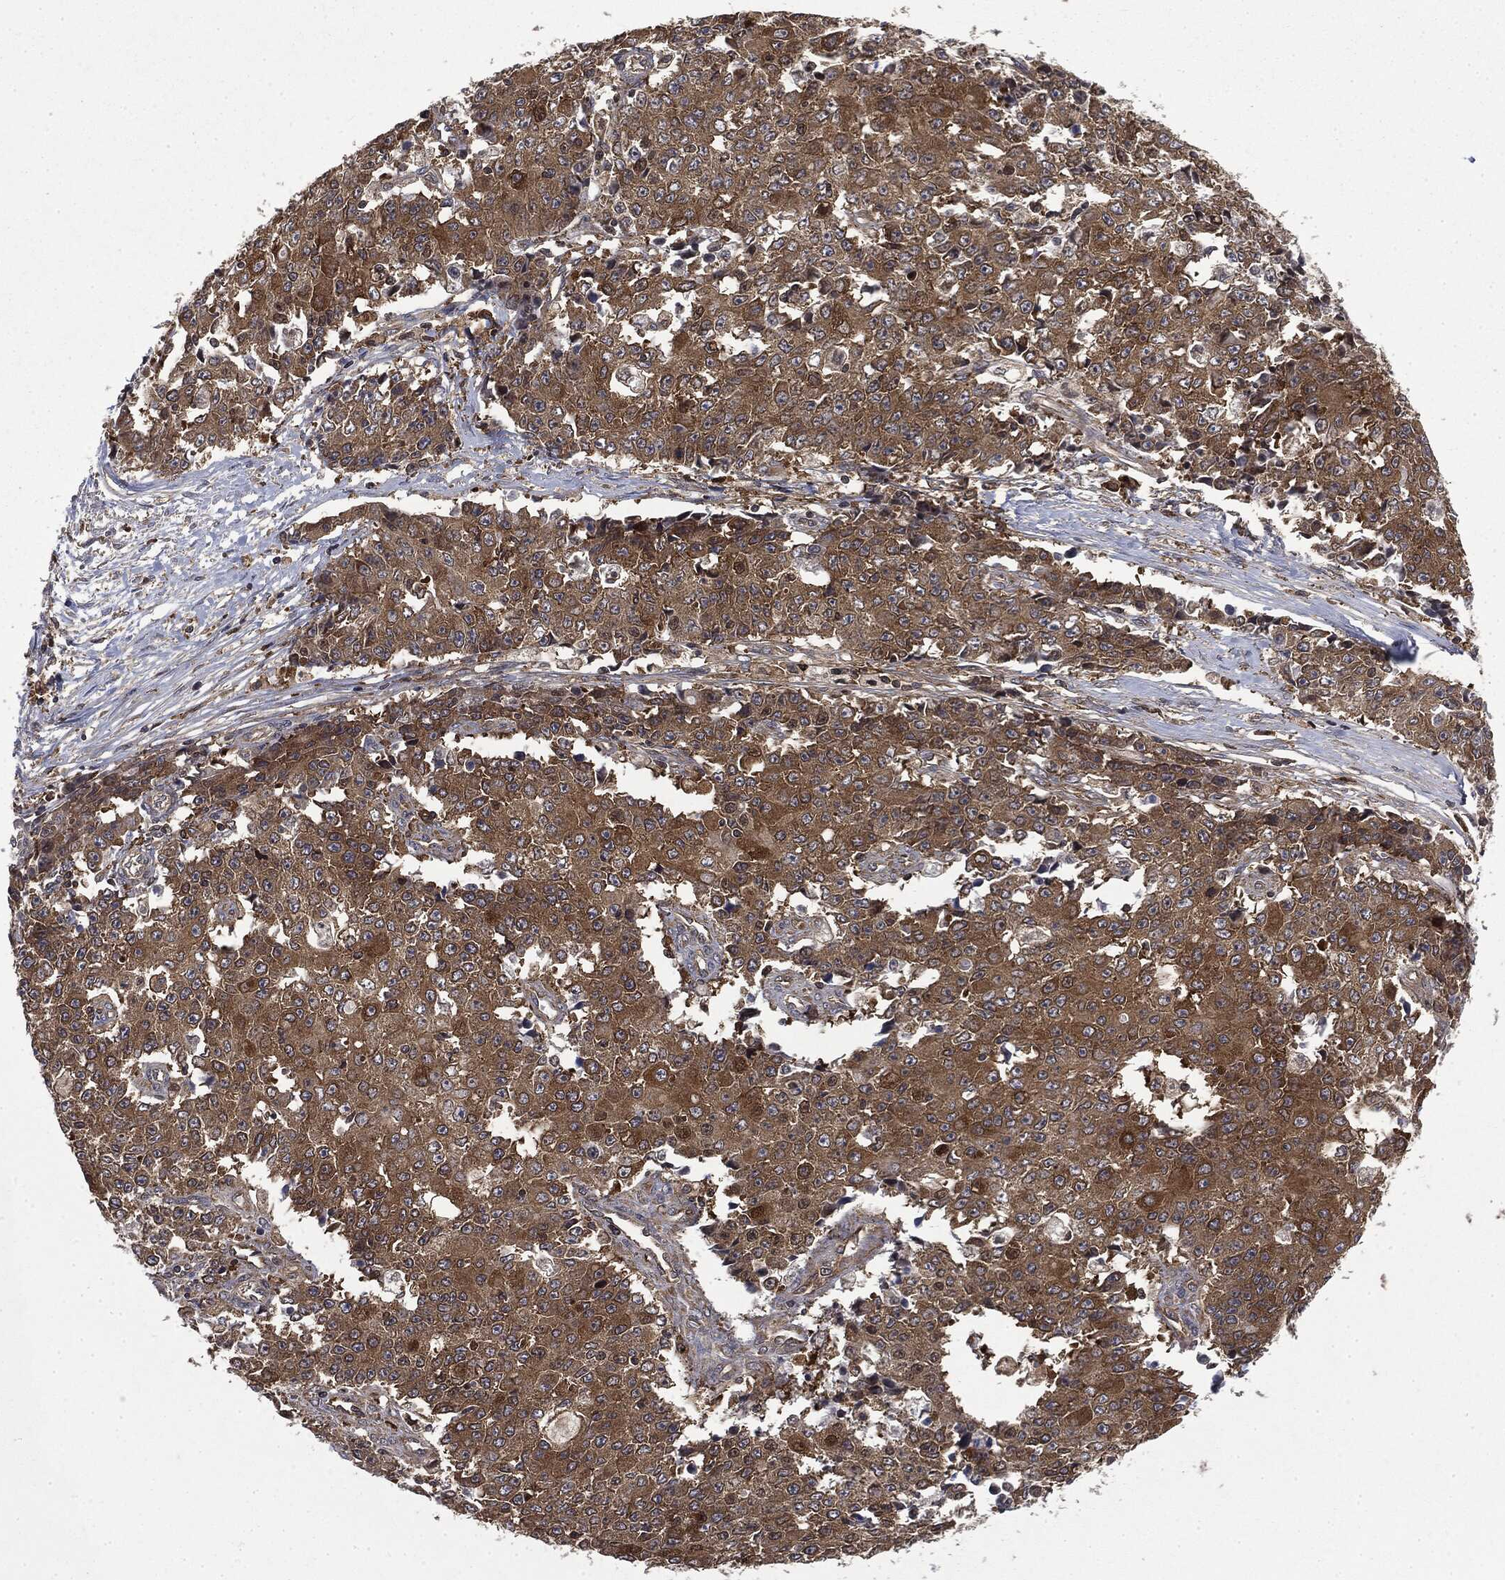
{"staining": {"intensity": "moderate", "quantity": "25%-75%", "location": "cytoplasmic/membranous"}, "tissue": "ovarian cancer", "cell_type": "Tumor cells", "image_type": "cancer", "snomed": [{"axis": "morphology", "description": "Carcinoma, endometroid"}, {"axis": "topography", "description": "Ovary"}], "caption": "About 25%-75% of tumor cells in human ovarian endometroid carcinoma show moderate cytoplasmic/membranous protein staining as visualized by brown immunohistochemical staining.", "gene": "SNX5", "patient": {"sex": "female", "age": 42}}